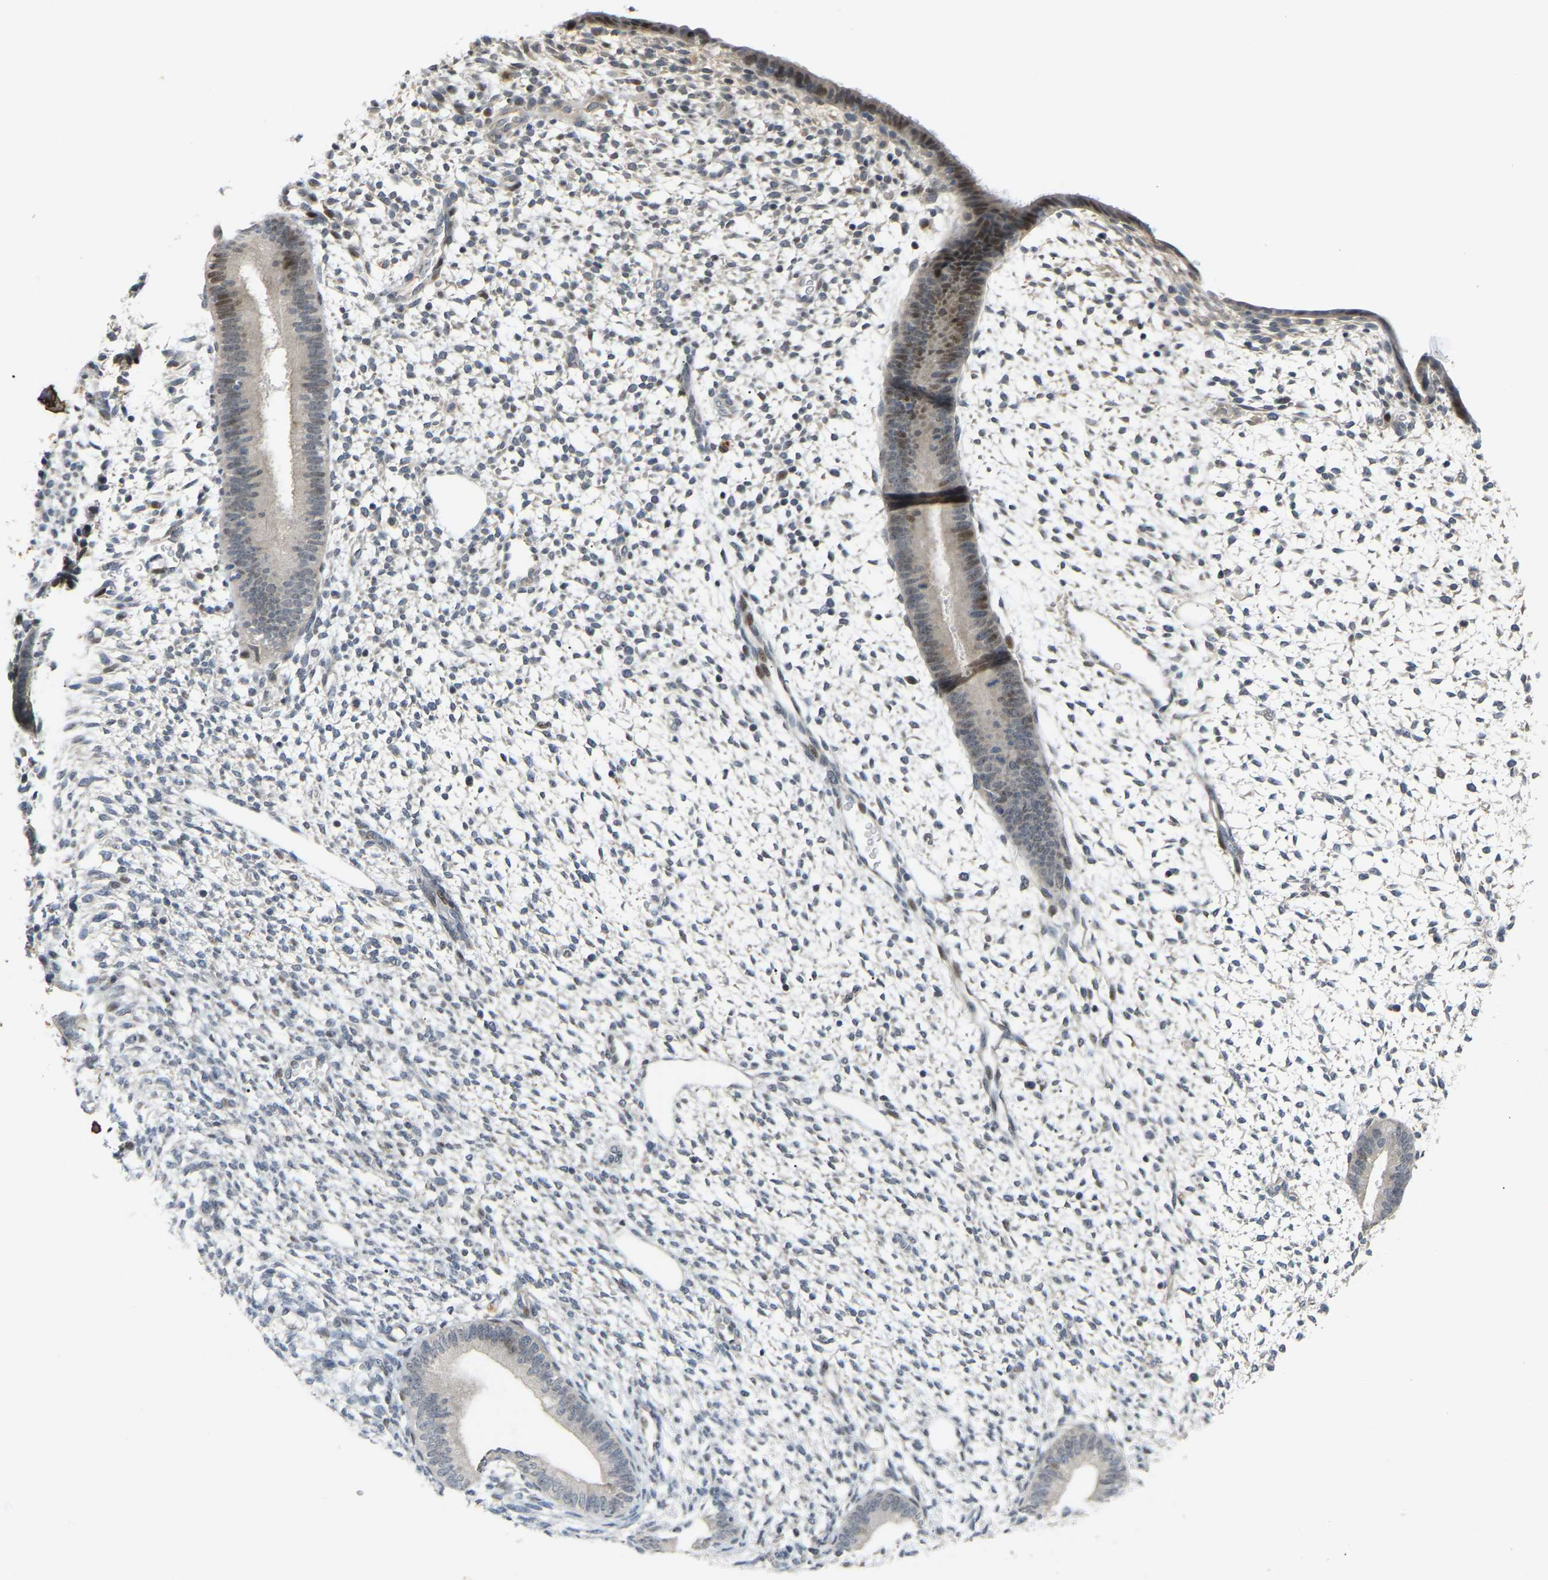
{"staining": {"intensity": "negative", "quantity": "none", "location": "none"}, "tissue": "endometrium", "cell_type": "Cells in endometrial stroma", "image_type": "normal", "snomed": [{"axis": "morphology", "description": "Normal tissue, NOS"}, {"axis": "topography", "description": "Endometrium"}], "caption": "Immunohistochemistry (IHC) image of normal endometrium stained for a protein (brown), which shows no positivity in cells in endometrial stroma.", "gene": "PTPN4", "patient": {"sex": "female", "age": 46}}